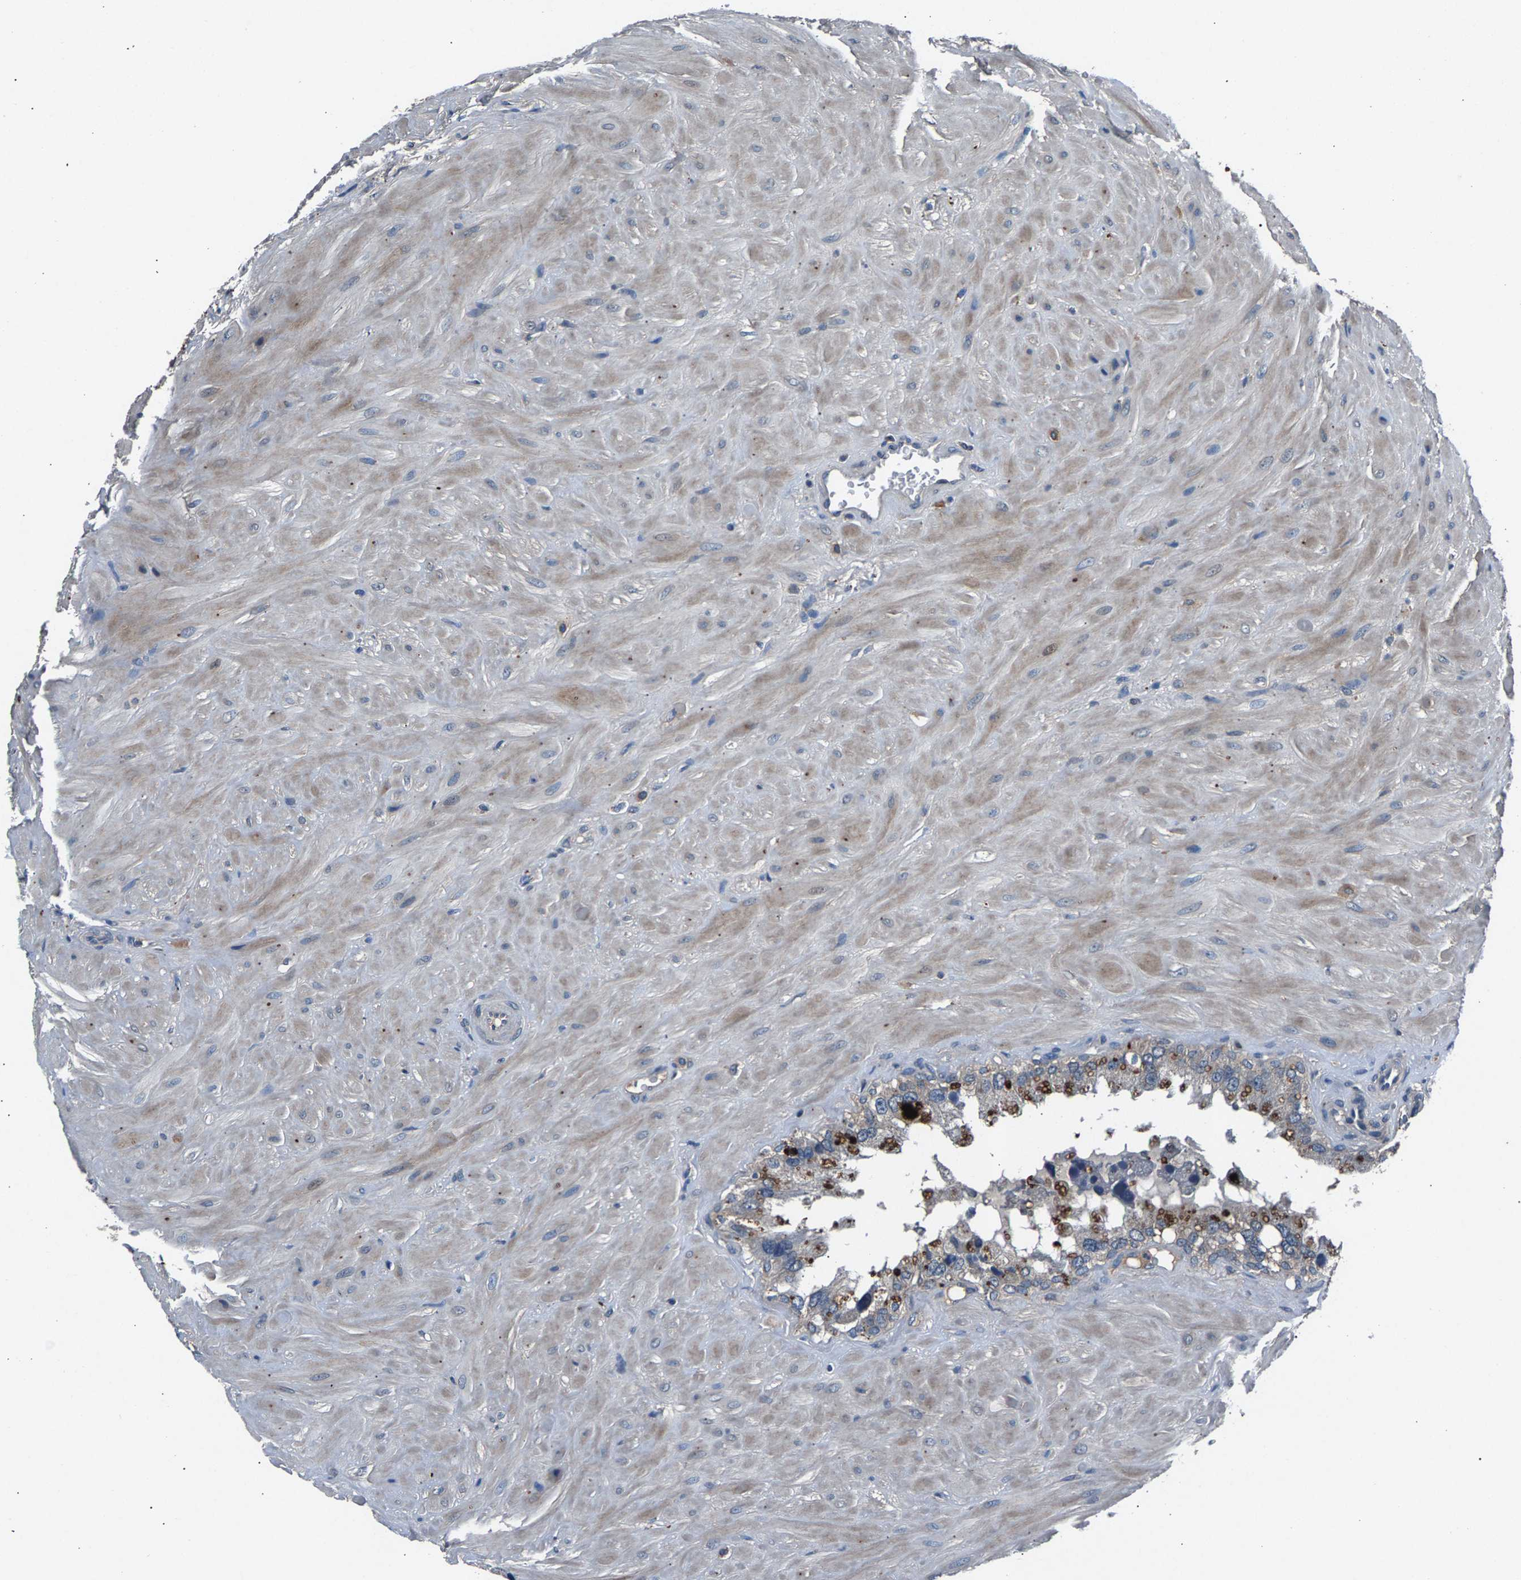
{"staining": {"intensity": "moderate", "quantity": "25%-75%", "location": "cytoplasmic/membranous"}, "tissue": "seminal vesicle", "cell_type": "Glandular cells", "image_type": "normal", "snomed": [{"axis": "morphology", "description": "Normal tissue, NOS"}, {"axis": "topography", "description": "Prostate"}, {"axis": "topography", "description": "Seminal veicle"}], "caption": "Moderate cytoplasmic/membranous staining is identified in approximately 25%-75% of glandular cells in benign seminal vesicle. Using DAB (brown) and hematoxylin (blue) stains, captured at high magnification using brightfield microscopy.", "gene": "PRXL2C", "patient": {"sex": "male", "age": 51}}